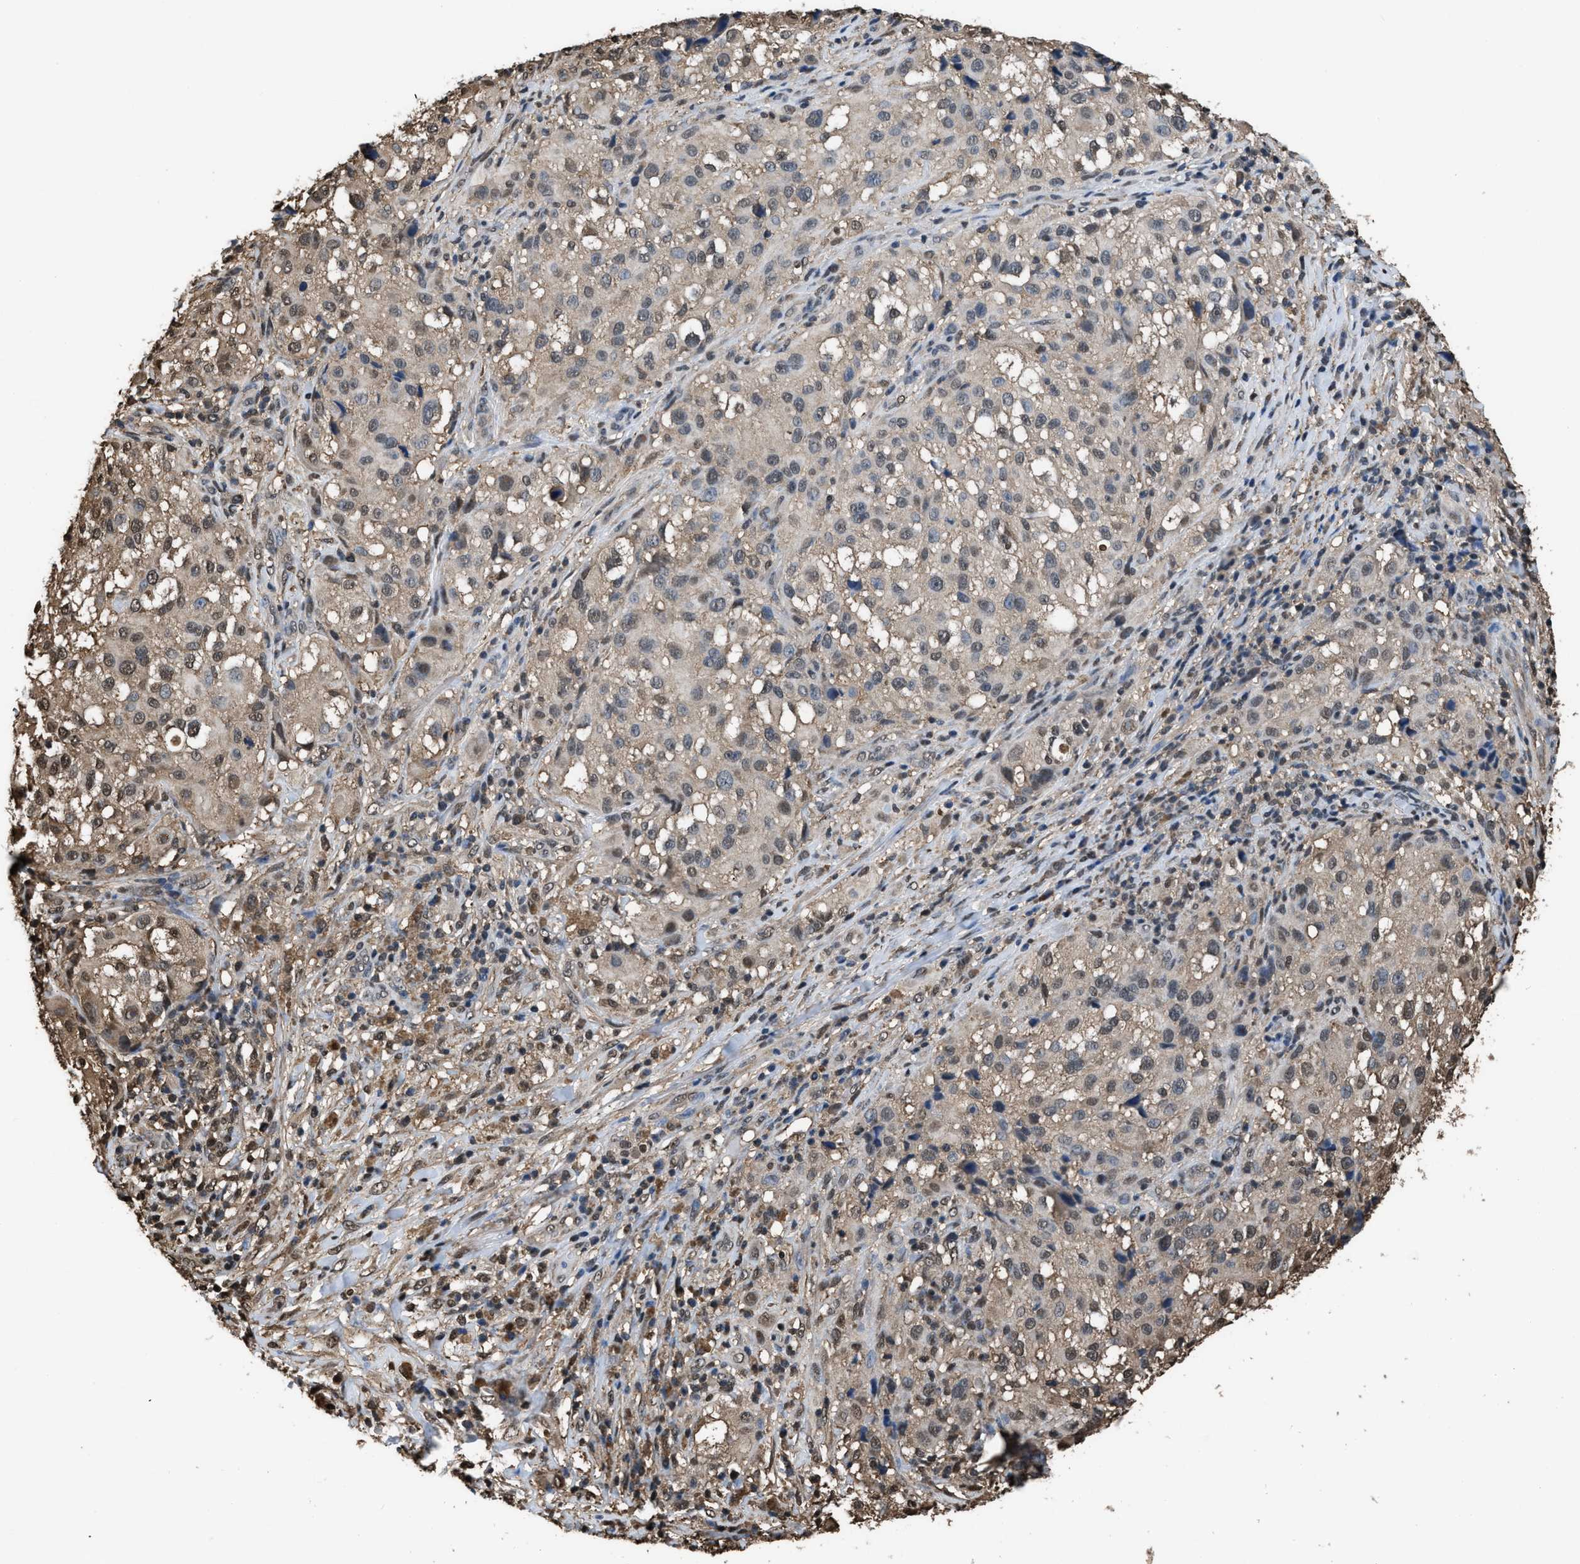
{"staining": {"intensity": "weak", "quantity": ">75%", "location": "nuclear"}, "tissue": "melanoma", "cell_type": "Tumor cells", "image_type": "cancer", "snomed": [{"axis": "morphology", "description": "Necrosis, NOS"}, {"axis": "morphology", "description": "Malignant melanoma, NOS"}, {"axis": "topography", "description": "Skin"}], "caption": "Immunohistochemical staining of human melanoma demonstrates weak nuclear protein expression in approximately >75% of tumor cells.", "gene": "FNTA", "patient": {"sex": "female", "age": 87}}